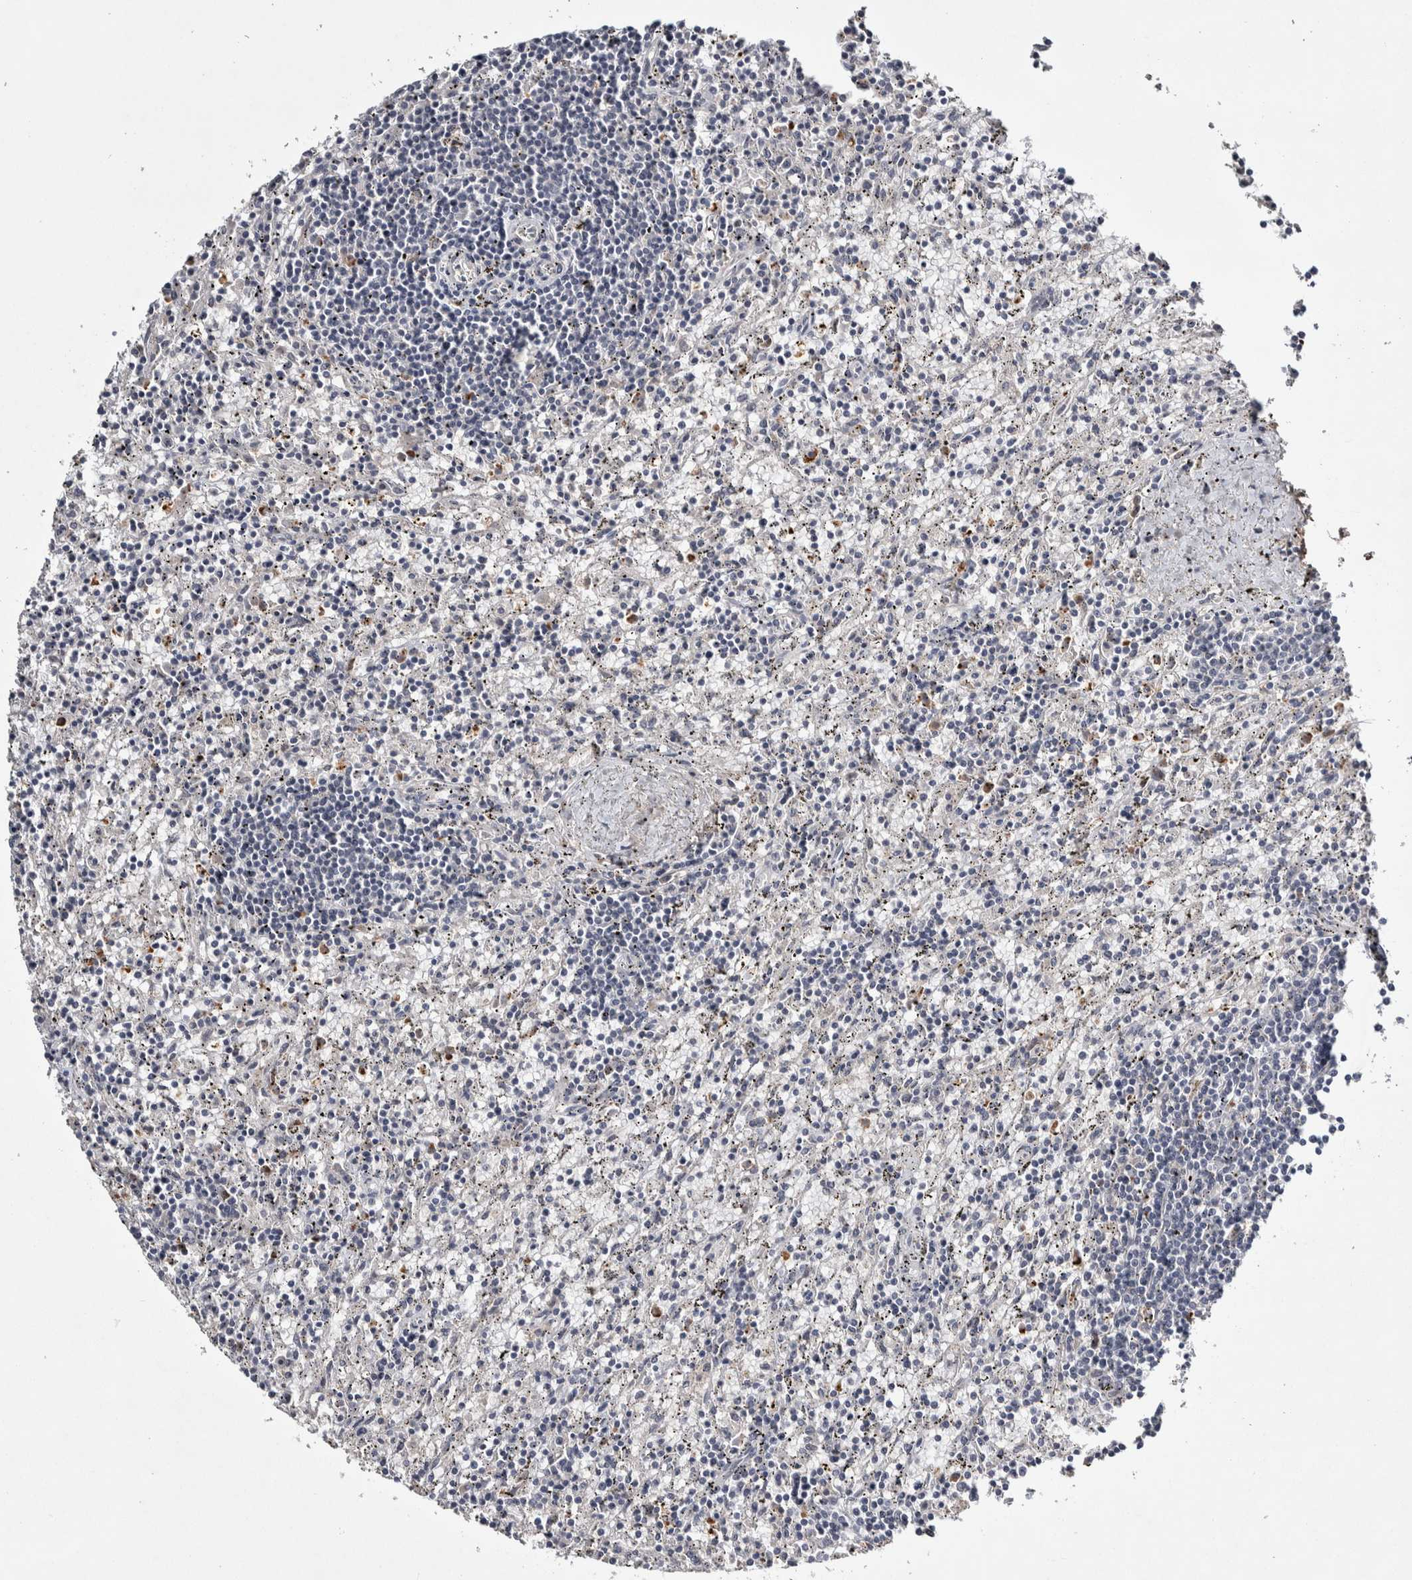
{"staining": {"intensity": "negative", "quantity": "none", "location": "none"}, "tissue": "lymphoma", "cell_type": "Tumor cells", "image_type": "cancer", "snomed": [{"axis": "morphology", "description": "Malignant lymphoma, non-Hodgkin's type, Low grade"}, {"axis": "topography", "description": "Spleen"}], "caption": "Immunohistochemical staining of human low-grade malignant lymphoma, non-Hodgkin's type demonstrates no significant staining in tumor cells.", "gene": "ASPN", "patient": {"sex": "male", "age": 76}}